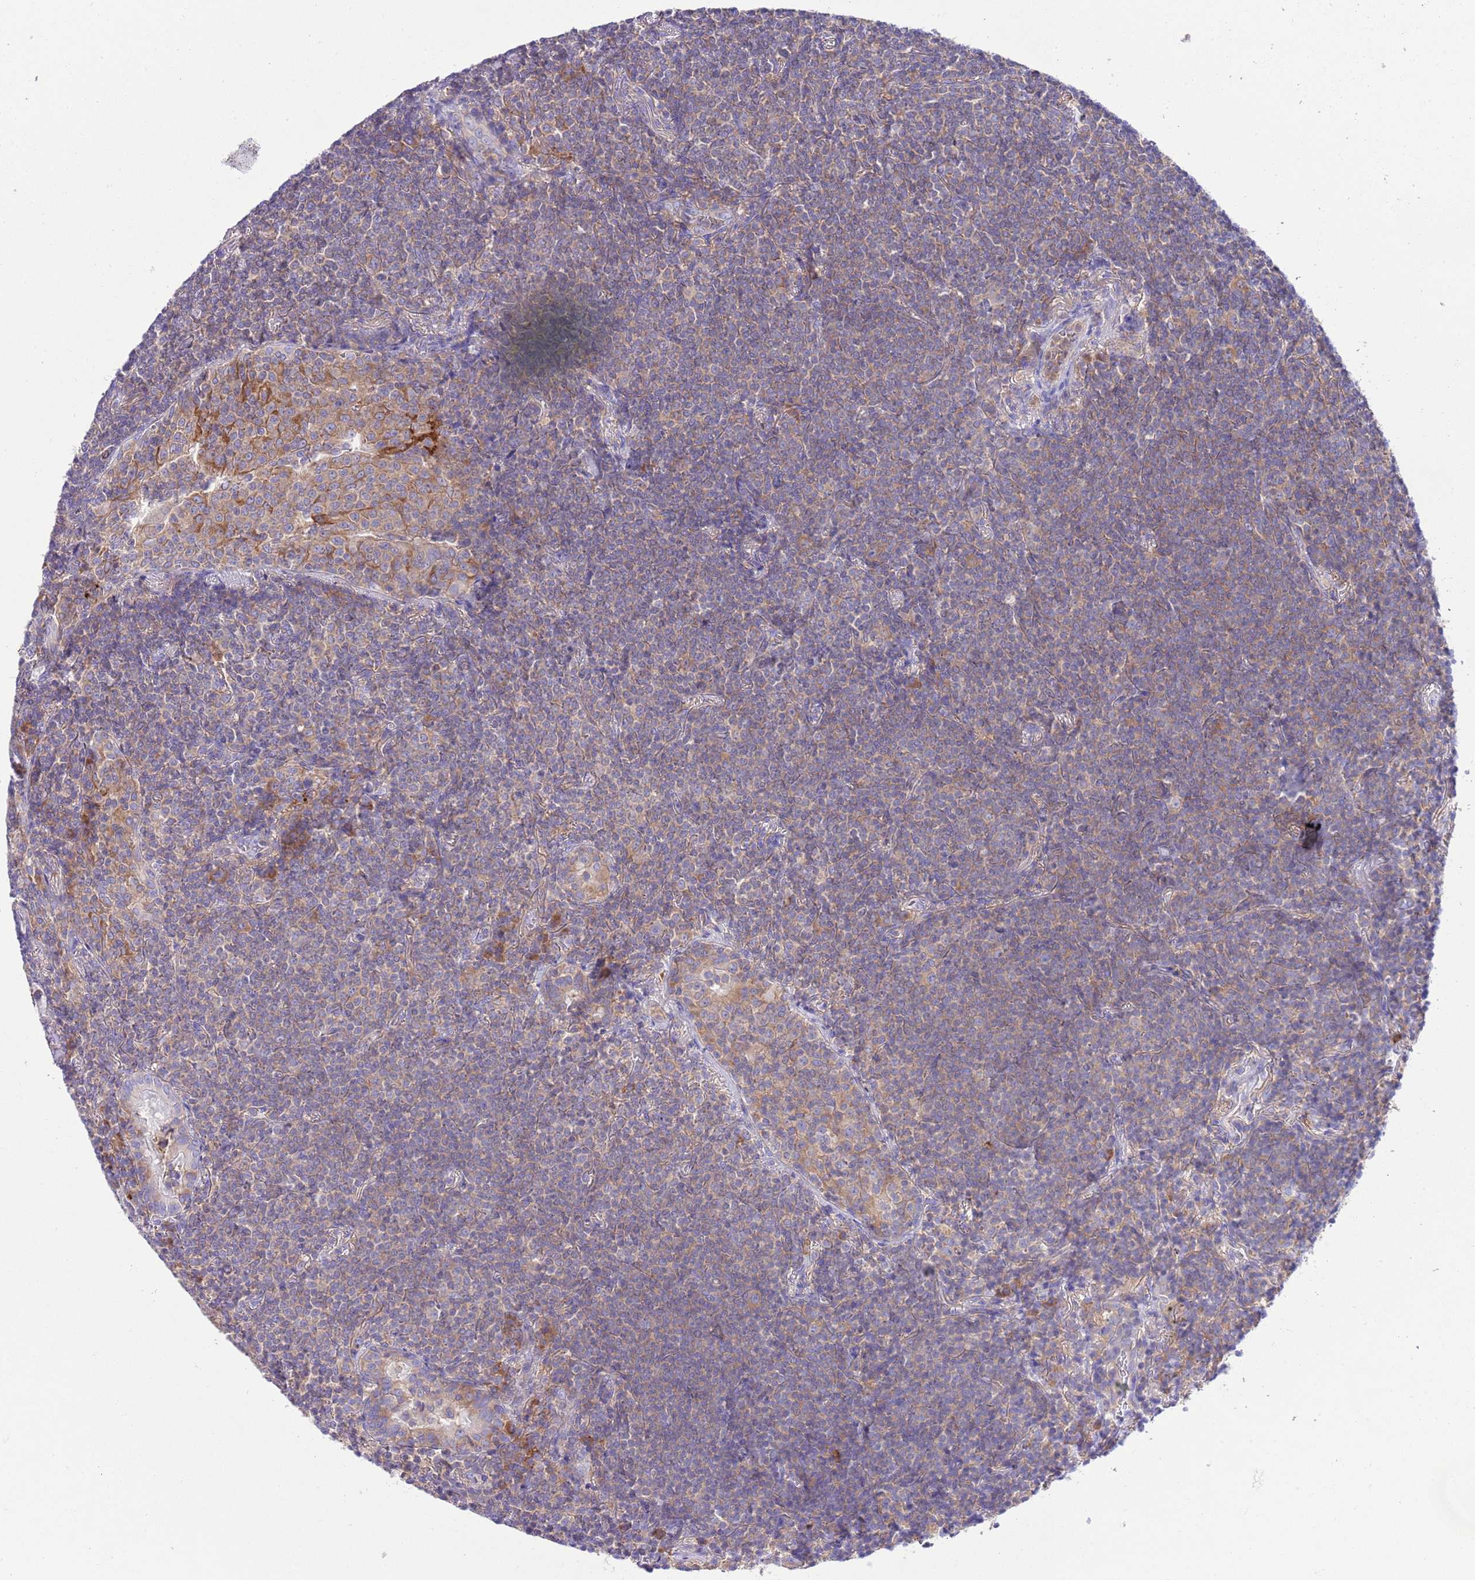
{"staining": {"intensity": "weak", "quantity": ">75%", "location": "cytoplasmic/membranous"}, "tissue": "lymphoma", "cell_type": "Tumor cells", "image_type": "cancer", "snomed": [{"axis": "morphology", "description": "Malignant lymphoma, non-Hodgkin's type, Low grade"}, {"axis": "topography", "description": "Lung"}], "caption": "Immunohistochemical staining of human low-grade malignant lymphoma, non-Hodgkin's type displays low levels of weak cytoplasmic/membranous positivity in about >75% of tumor cells.", "gene": "RPS10", "patient": {"sex": "female", "age": 71}}